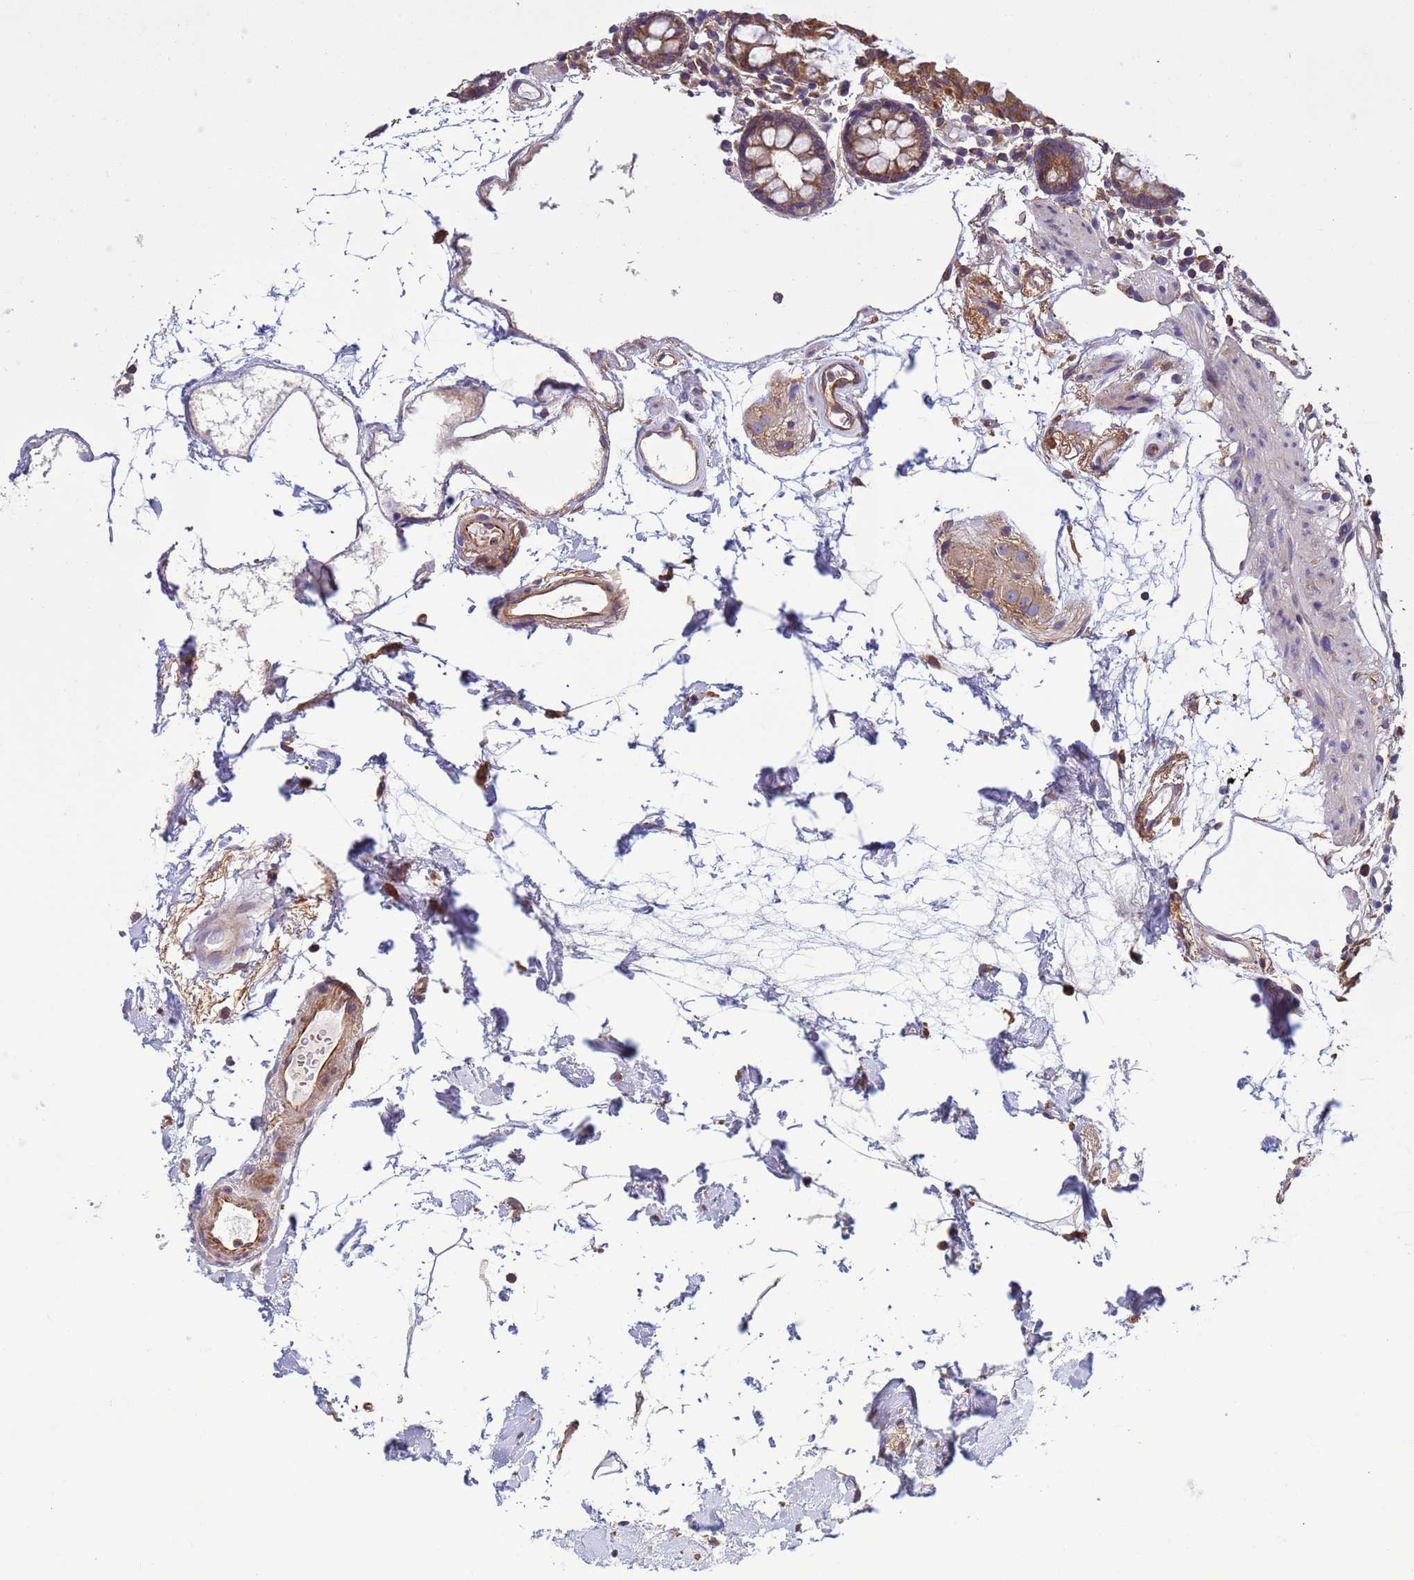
{"staining": {"intensity": "moderate", "quantity": ">75%", "location": "cytoplasmic/membranous"}, "tissue": "colon", "cell_type": "Endothelial cells", "image_type": "normal", "snomed": [{"axis": "morphology", "description": "Normal tissue, NOS"}, {"axis": "topography", "description": "Colon"}], "caption": "An image of human colon stained for a protein reveals moderate cytoplasmic/membranous brown staining in endothelial cells. The protein is shown in brown color, while the nuclei are stained blue.", "gene": "RAB10", "patient": {"sex": "female", "age": 84}}